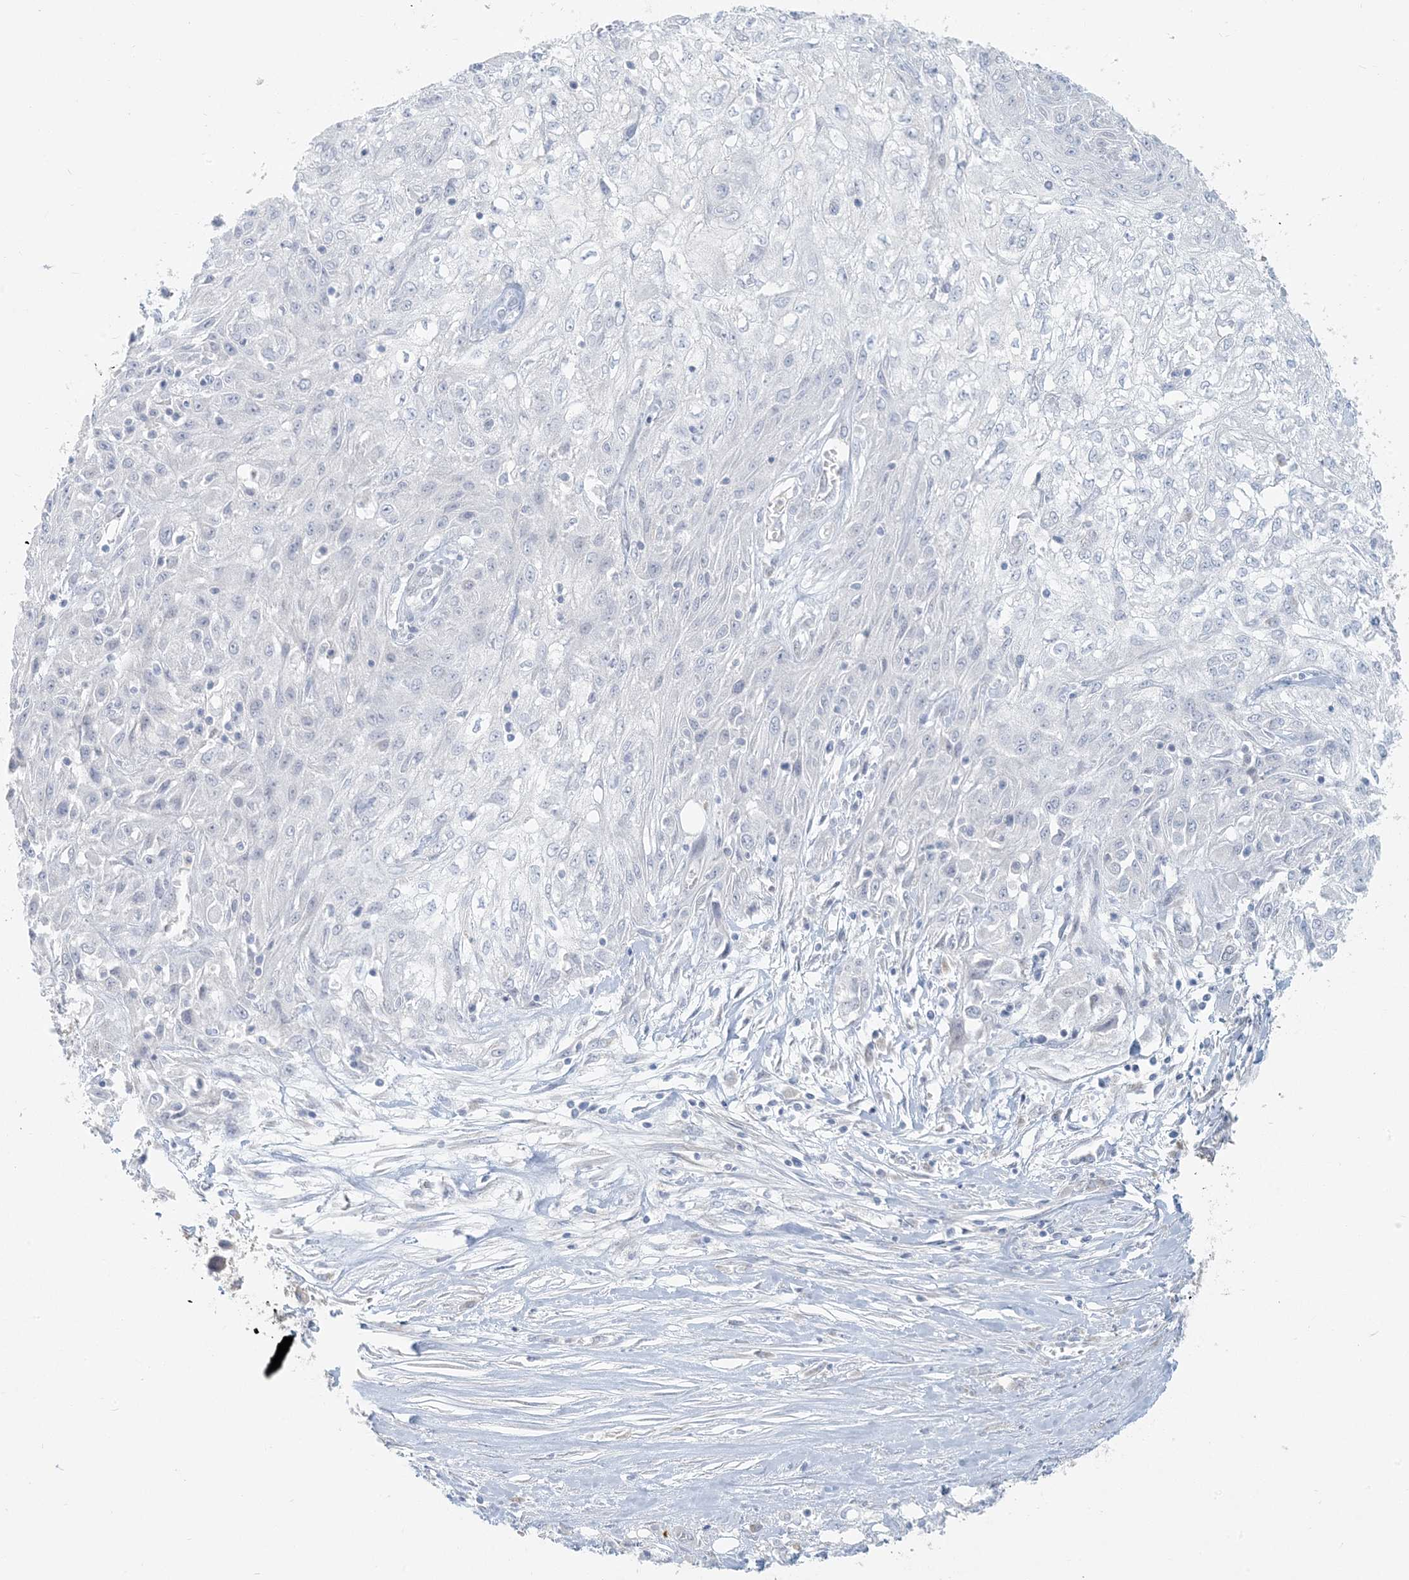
{"staining": {"intensity": "negative", "quantity": "none", "location": "none"}, "tissue": "skin cancer", "cell_type": "Tumor cells", "image_type": "cancer", "snomed": [{"axis": "morphology", "description": "Squamous cell carcinoma, NOS"}, {"axis": "morphology", "description": "Squamous cell carcinoma, metastatic, NOS"}, {"axis": "topography", "description": "Skin"}, {"axis": "topography", "description": "Lymph node"}], "caption": "The micrograph displays no staining of tumor cells in skin cancer. (Stains: DAB immunohistochemistry (IHC) with hematoxylin counter stain, Microscopy: brightfield microscopy at high magnification).", "gene": "HACL1", "patient": {"sex": "male", "age": 75}}